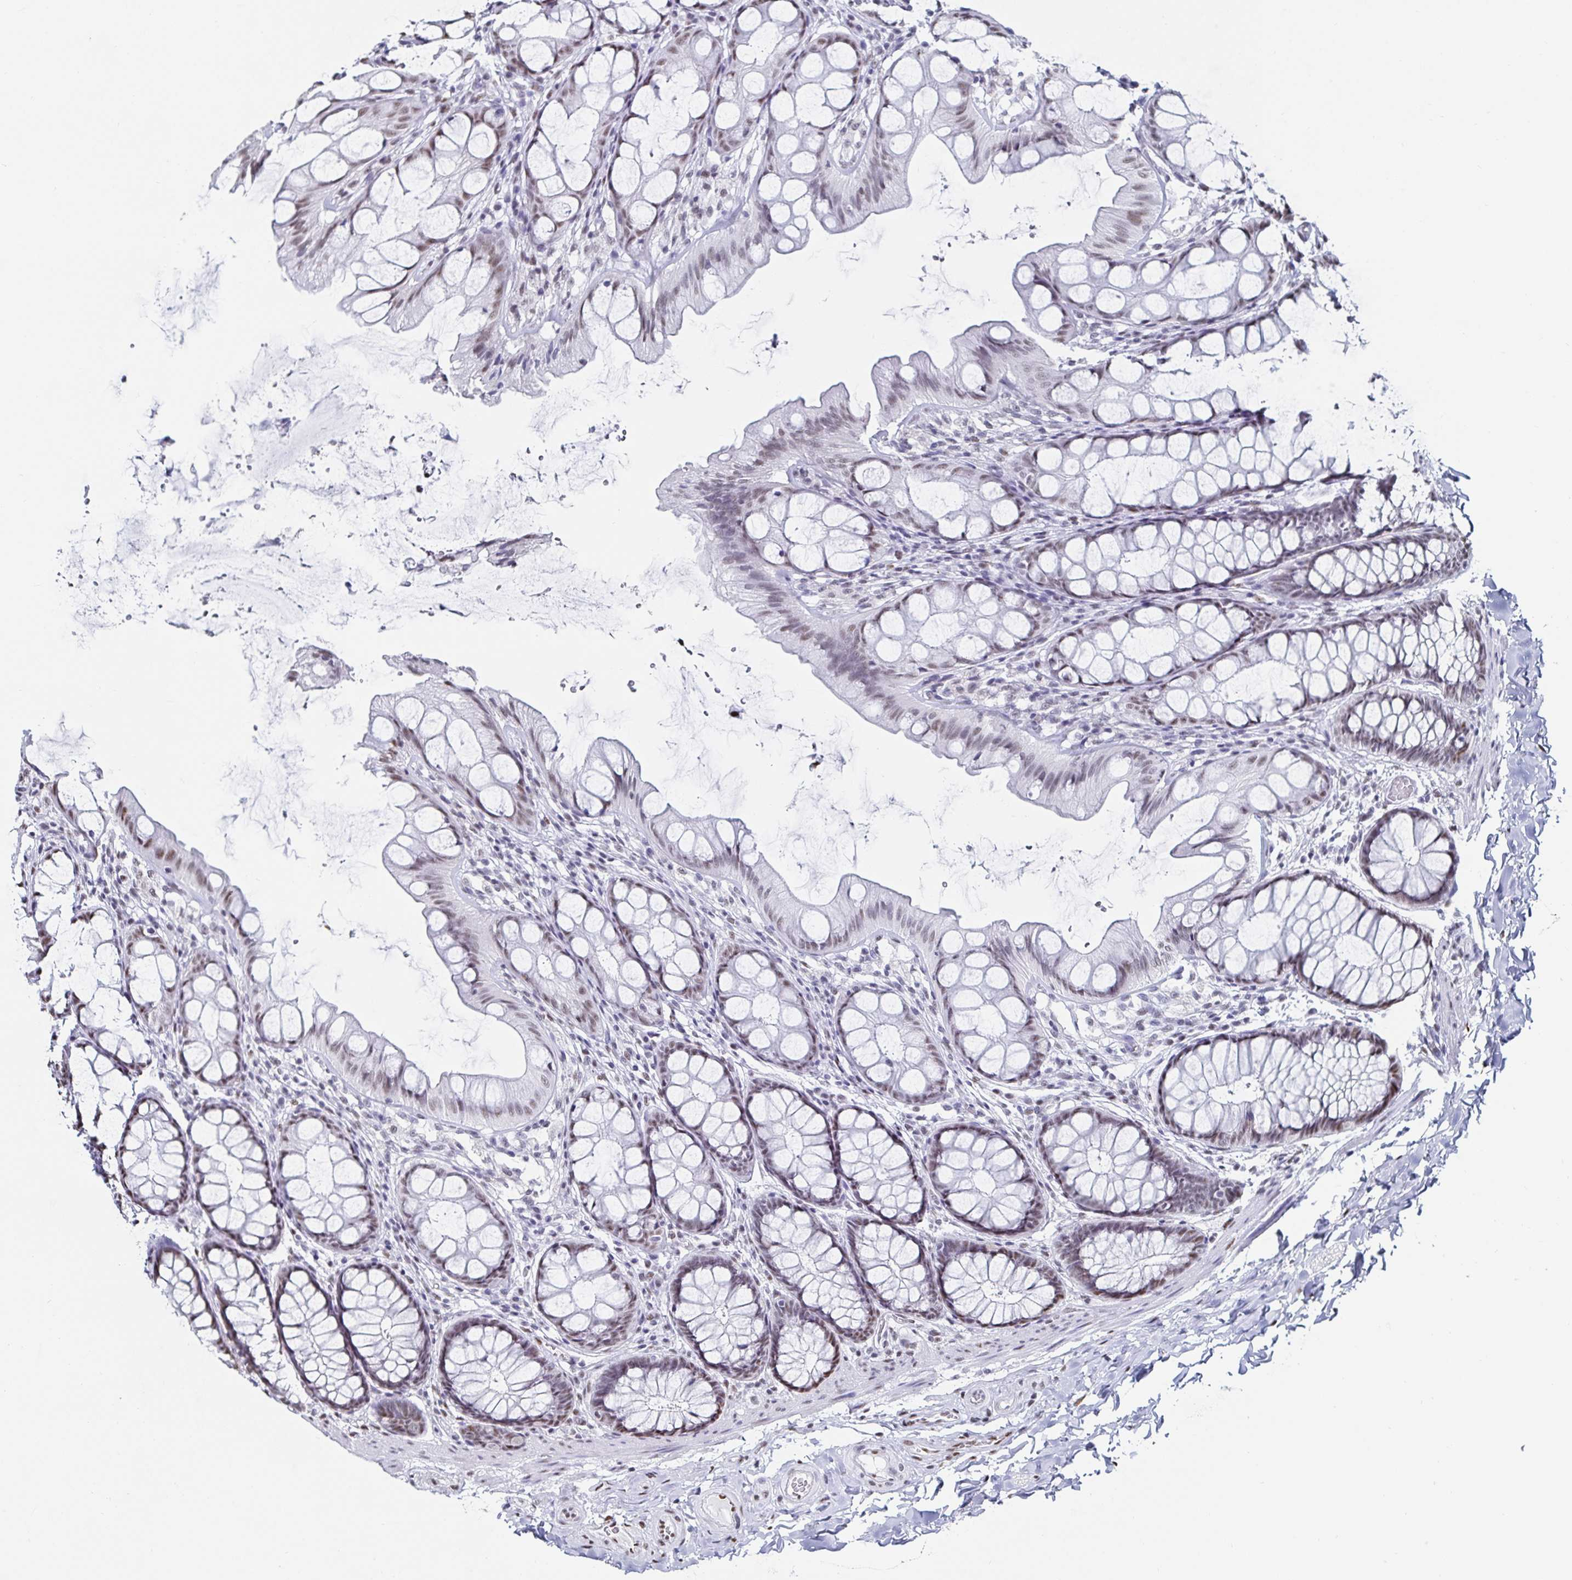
{"staining": {"intensity": "moderate", "quantity": "<25%", "location": "nuclear"}, "tissue": "colon", "cell_type": "Endothelial cells", "image_type": "normal", "snomed": [{"axis": "morphology", "description": "Normal tissue, NOS"}, {"axis": "topography", "description": "Colon"}], "caption": "A brown stain labels moderate nuclear staining of a protein in endothelial cells of normal human colon.", "gene": "DDX39B", "patient": {"sex": "male", "age": 47}}